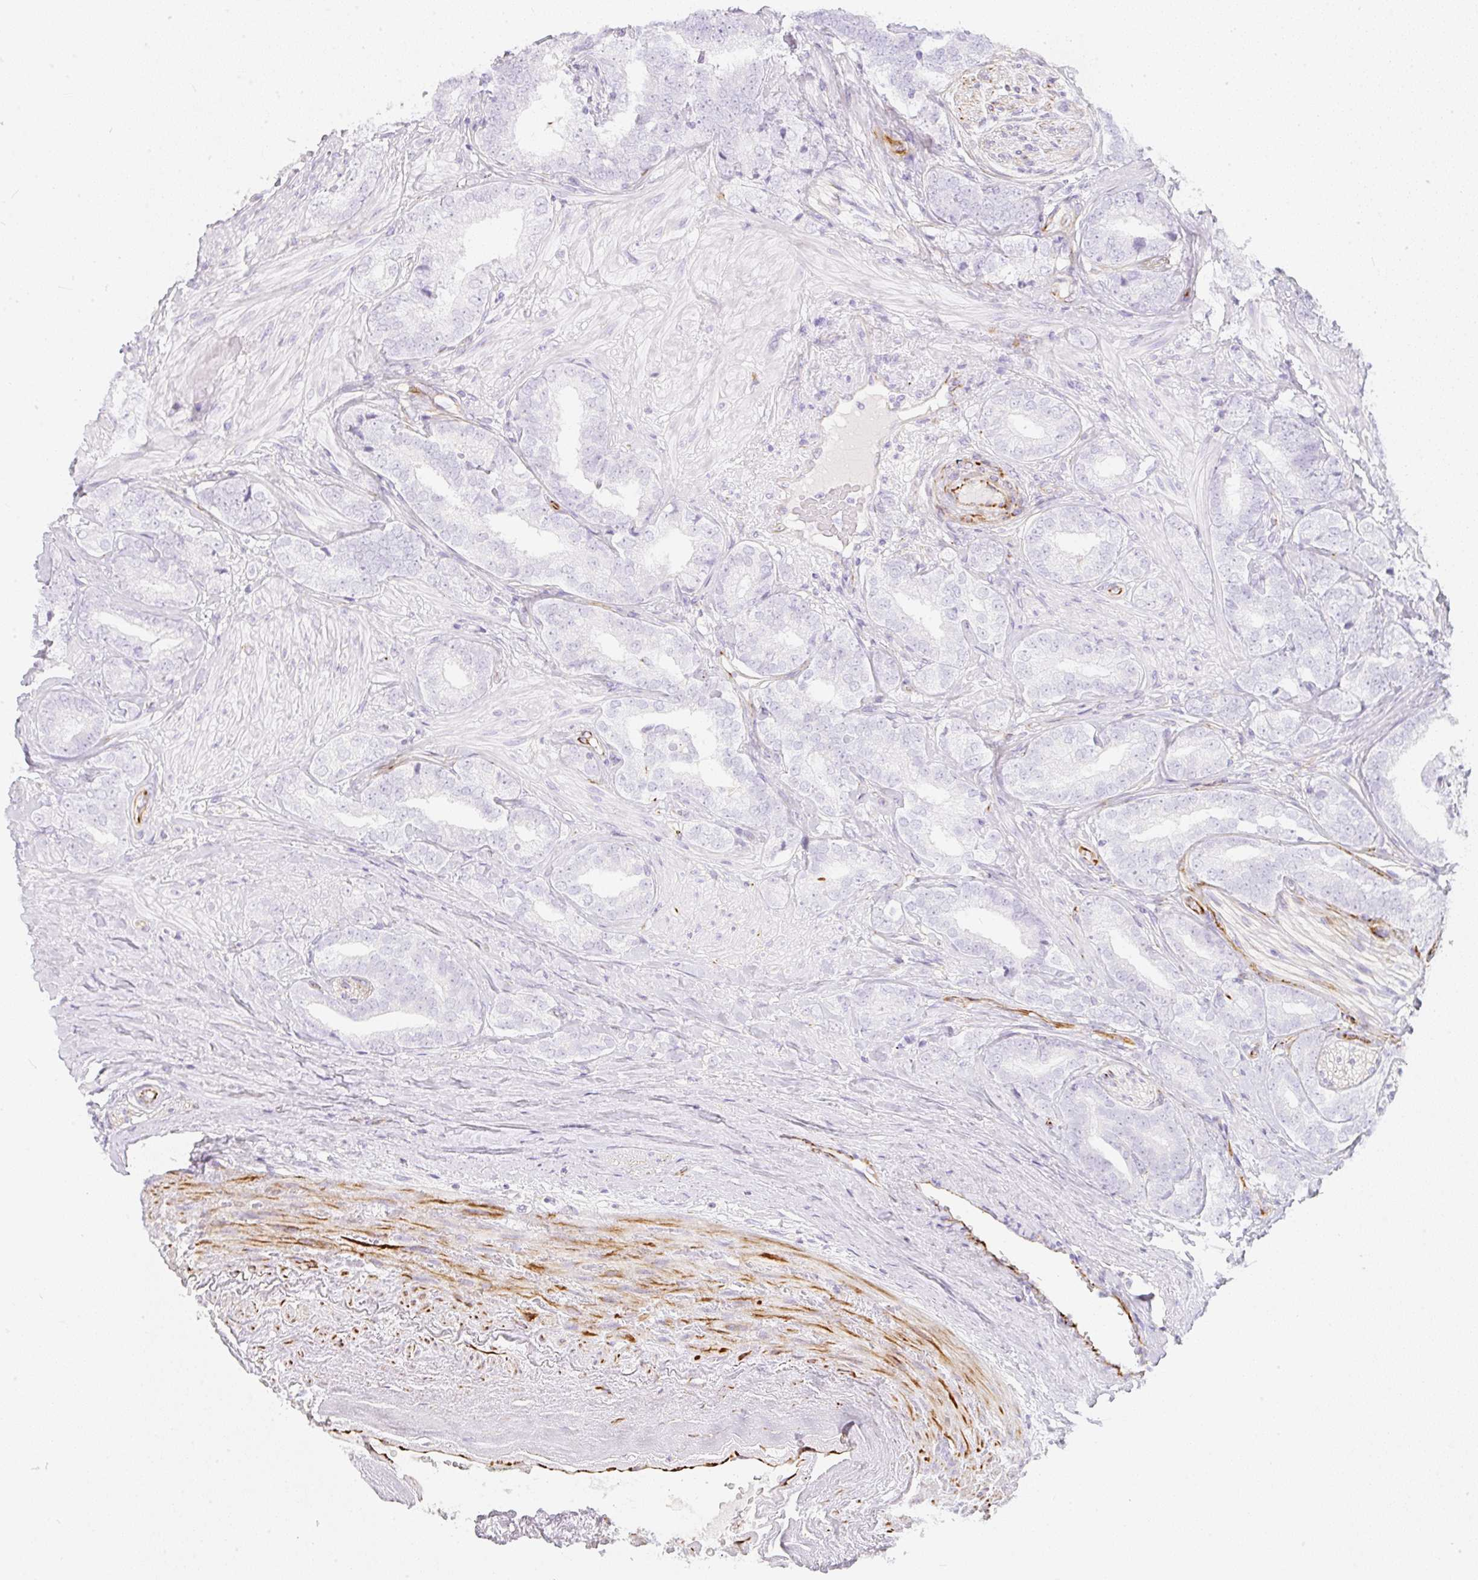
{"staining": {"intensity": "negative", "quantity": "none", "location": "none"}, "tissue": "prostate cancer", "cell_type": "Tumor cells", "image_type": "cancer", "snomed": [{"axis": "morphology", "description": "Adenocarcinoma, High grade"}, {"axis": "topography", "description": "Prostate"}], "caption": "IHC photomicrograph of prostate cancer (high-grade adenocarcinoma) stained for a protein (brown), which reveals no staining in tumor cells.", "gene": "ZNF689", "patient": {"sex": "male", "age": 72}}